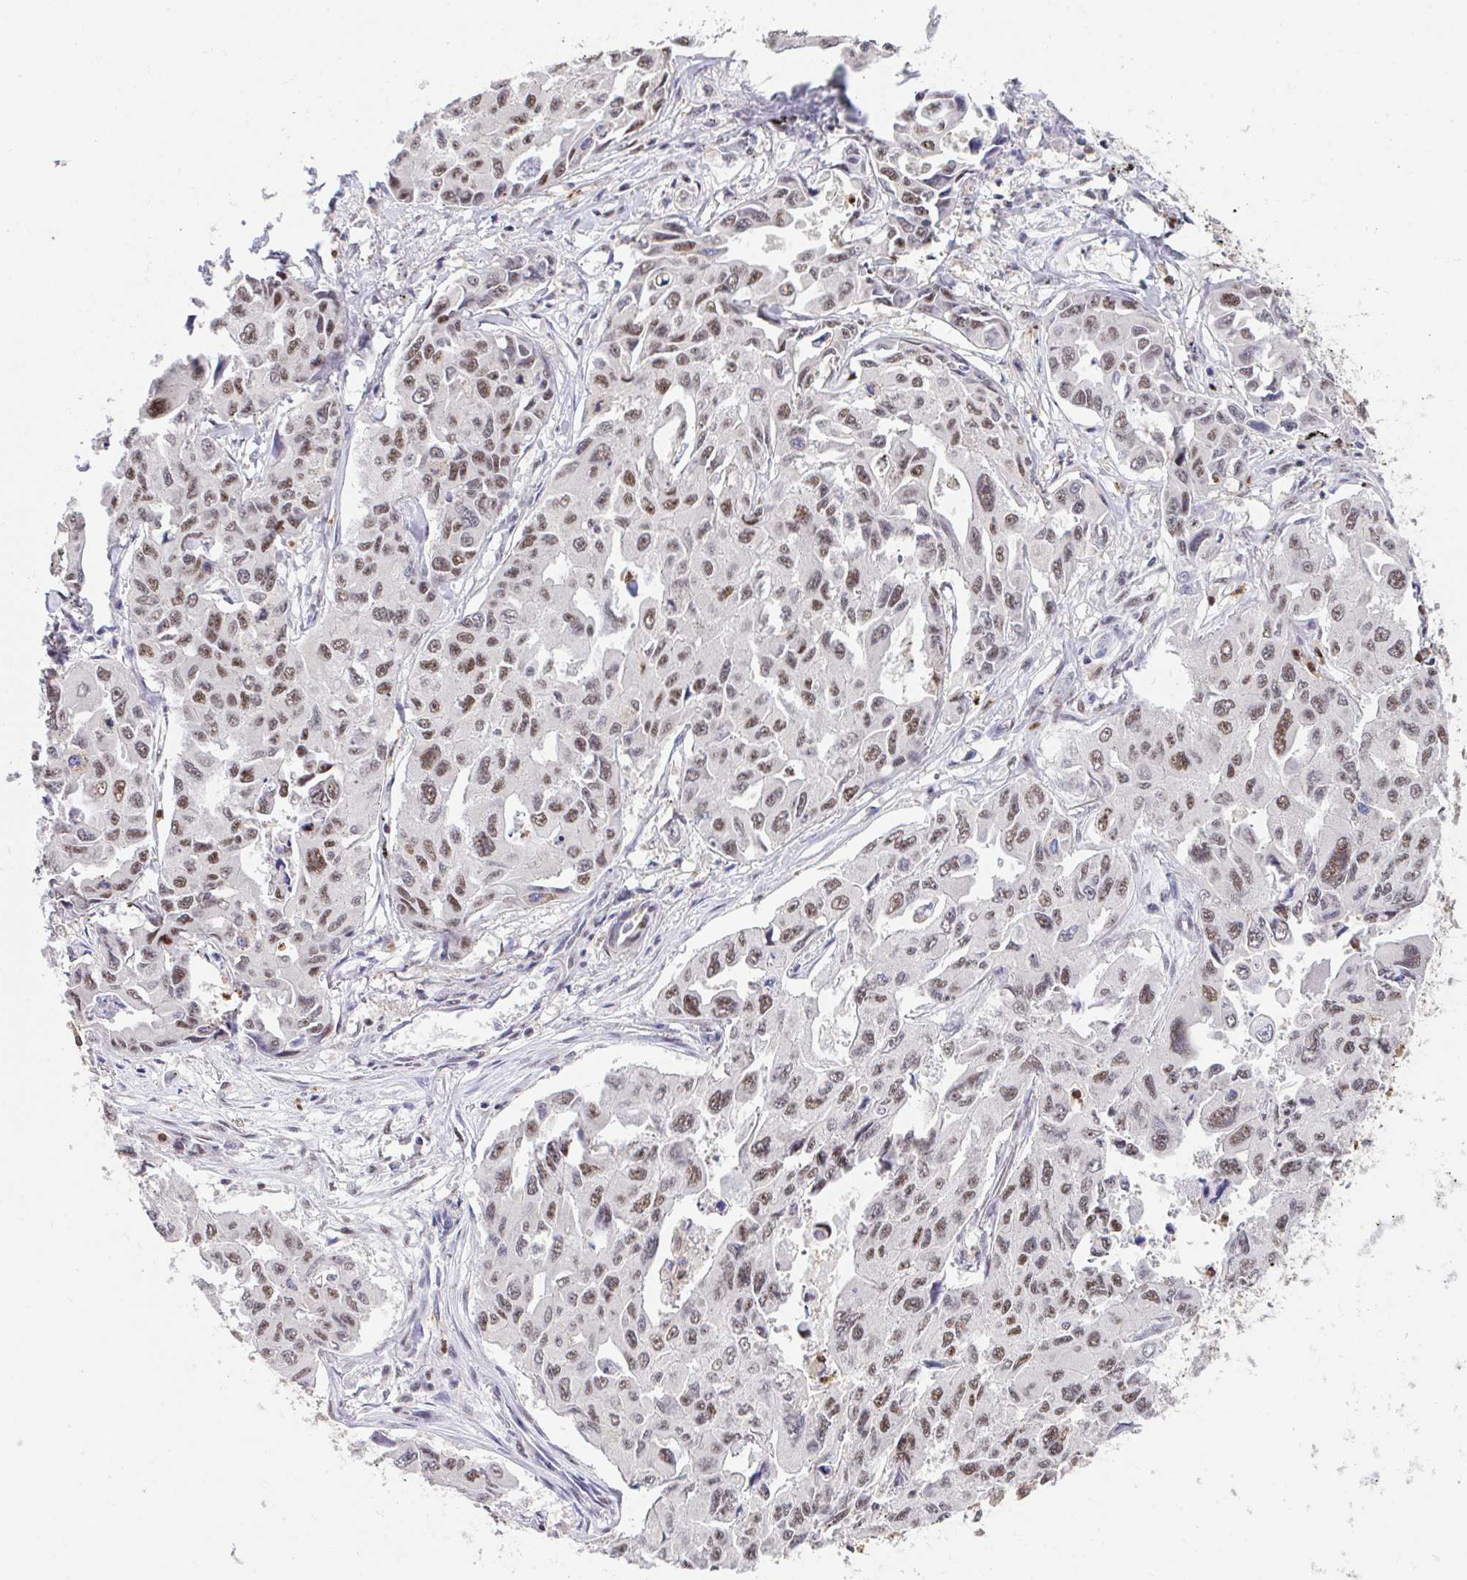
{"staining": {"intensity": "moderate", "quantity": ">75%", "location": "nuclear"}, "tissue": "lung cancer", "cell_type": "Tumor cells", "image_type": "cancer", "snomed": [{"axis": "morphology", "description": "Adenocarcinoma, NOS"}, {"axis": "topography", "description": "Lung"}], "caption": "An immunohistochemistry (IHC) photomicrograph of neoplastic tissue is shown. Protein staining in brown labels moderate nuclear positivity in lung cancer within tumor cells.", "gene": "OR6K3", "patient": {"sex": "male", "age": 64}}